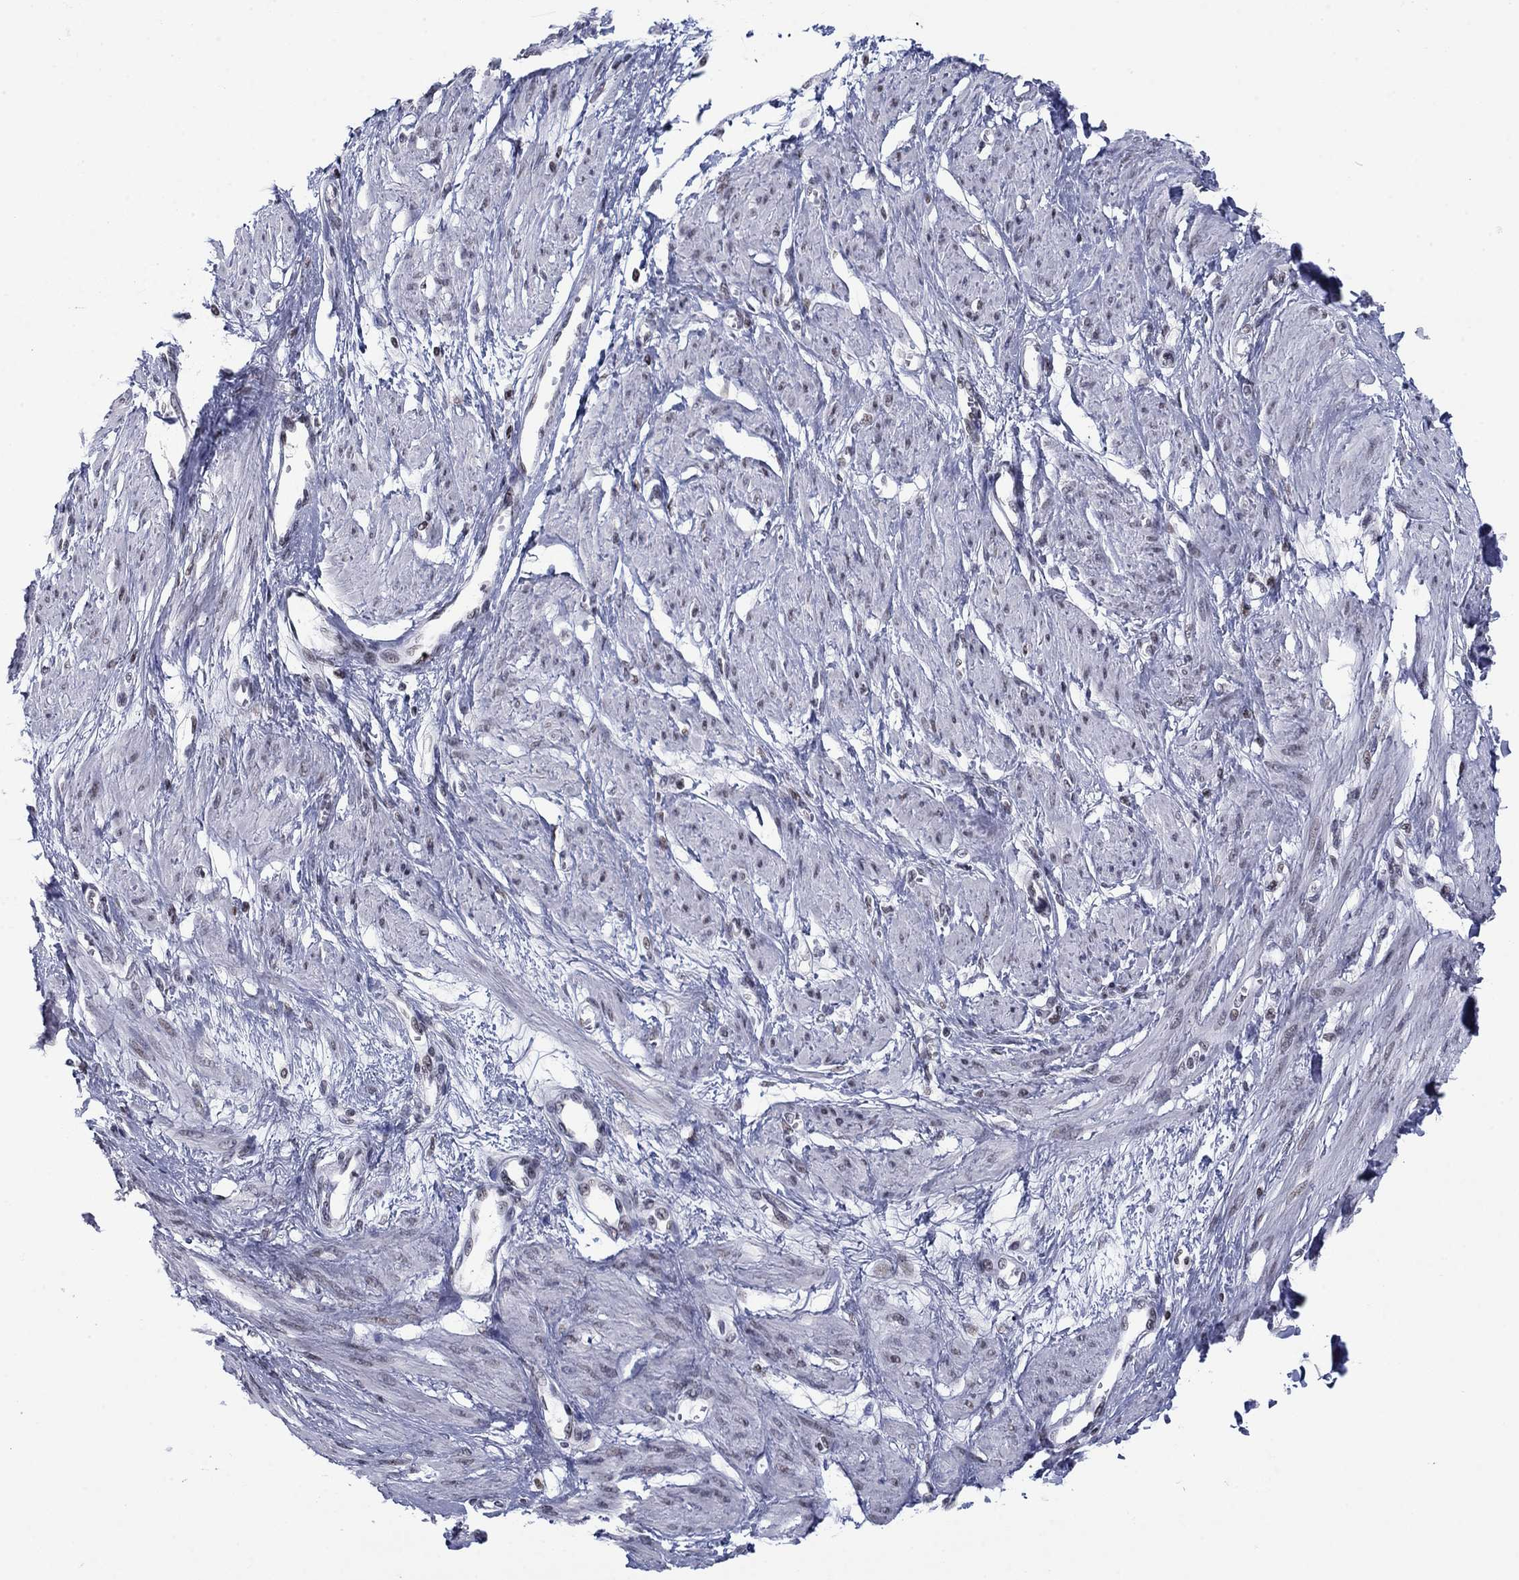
{"staining": {"intensity": "negative", "quantity": "none", "location": "none"}, "tissue": "smooth muscle", "cell_type": "Smooth muscle cells", "image_type": "normal", "snomed": [{"axis": "morphology", "description": "Normal tissue, NOS"}, {"axis": "topography", "description": "Smooth muscle"}, {"axis": "topography", "description": "Uterus"}], "caption": "Immunohistochemical staining of benign smooth muscle demonstrates no significant positivity in smooth muscle cells.", "gene": "NPAS3", "patient": {"sex": "female", "age": 39}}